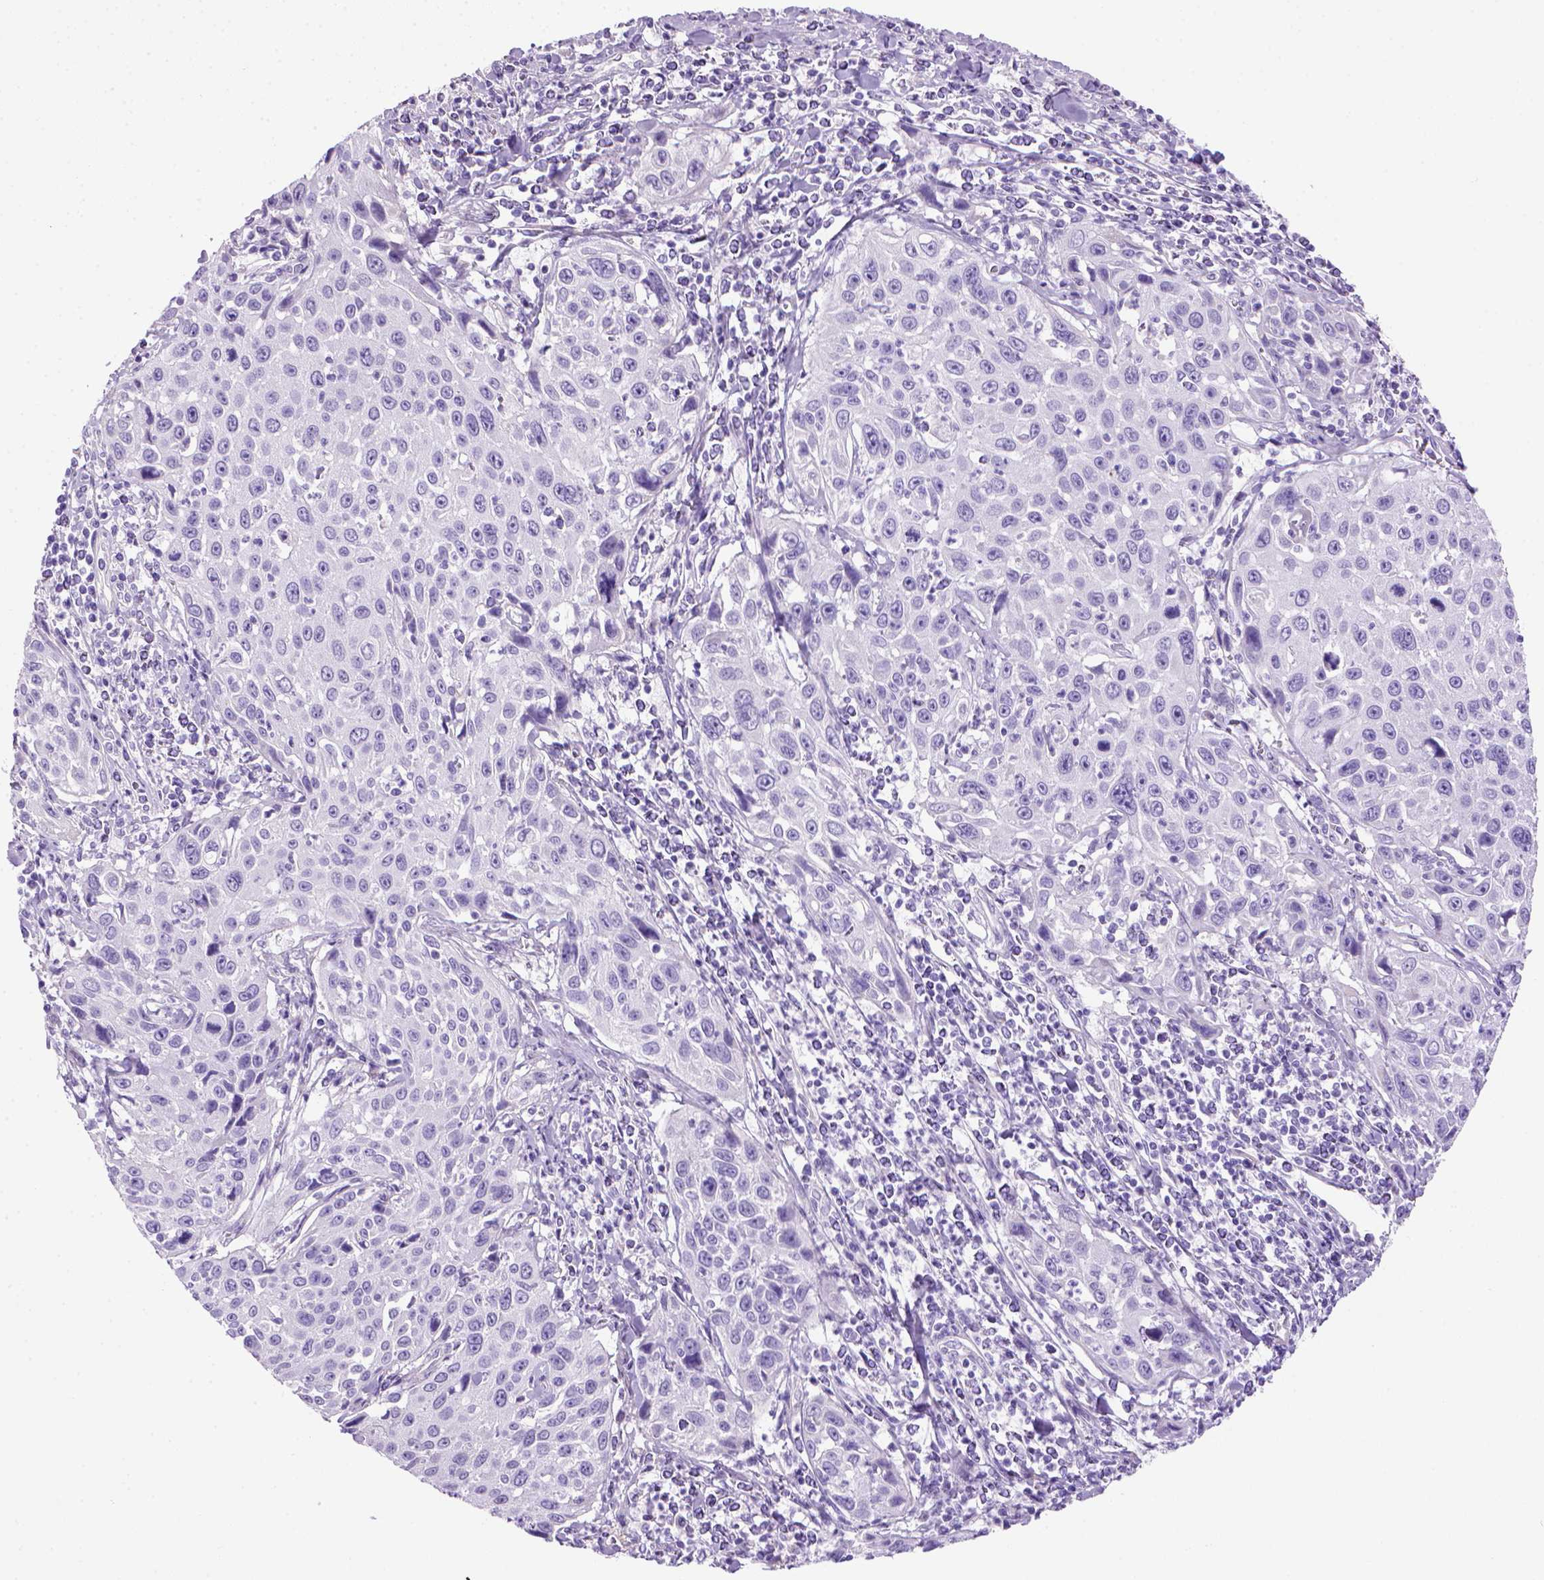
{"staining": {"intensity": "negative", "quantity": "none", "location": "none"}, "tissue": "cervical cancer", "cell_type": "Tumor cells", "image_type": "cancer", "snomed": [{"axis": "morphology", "description": "Squamous cell carcinoma, NOS"}, {"axis": "topography", "description": "Cervix"}], "caption": "Photomicrograph shows no protein positivity in tumor cells of cervical cancer tissue. Nuclei are stained in blue.", "gene": "ARHGEF33", "patient": {"sex": "female", "age": 26}}